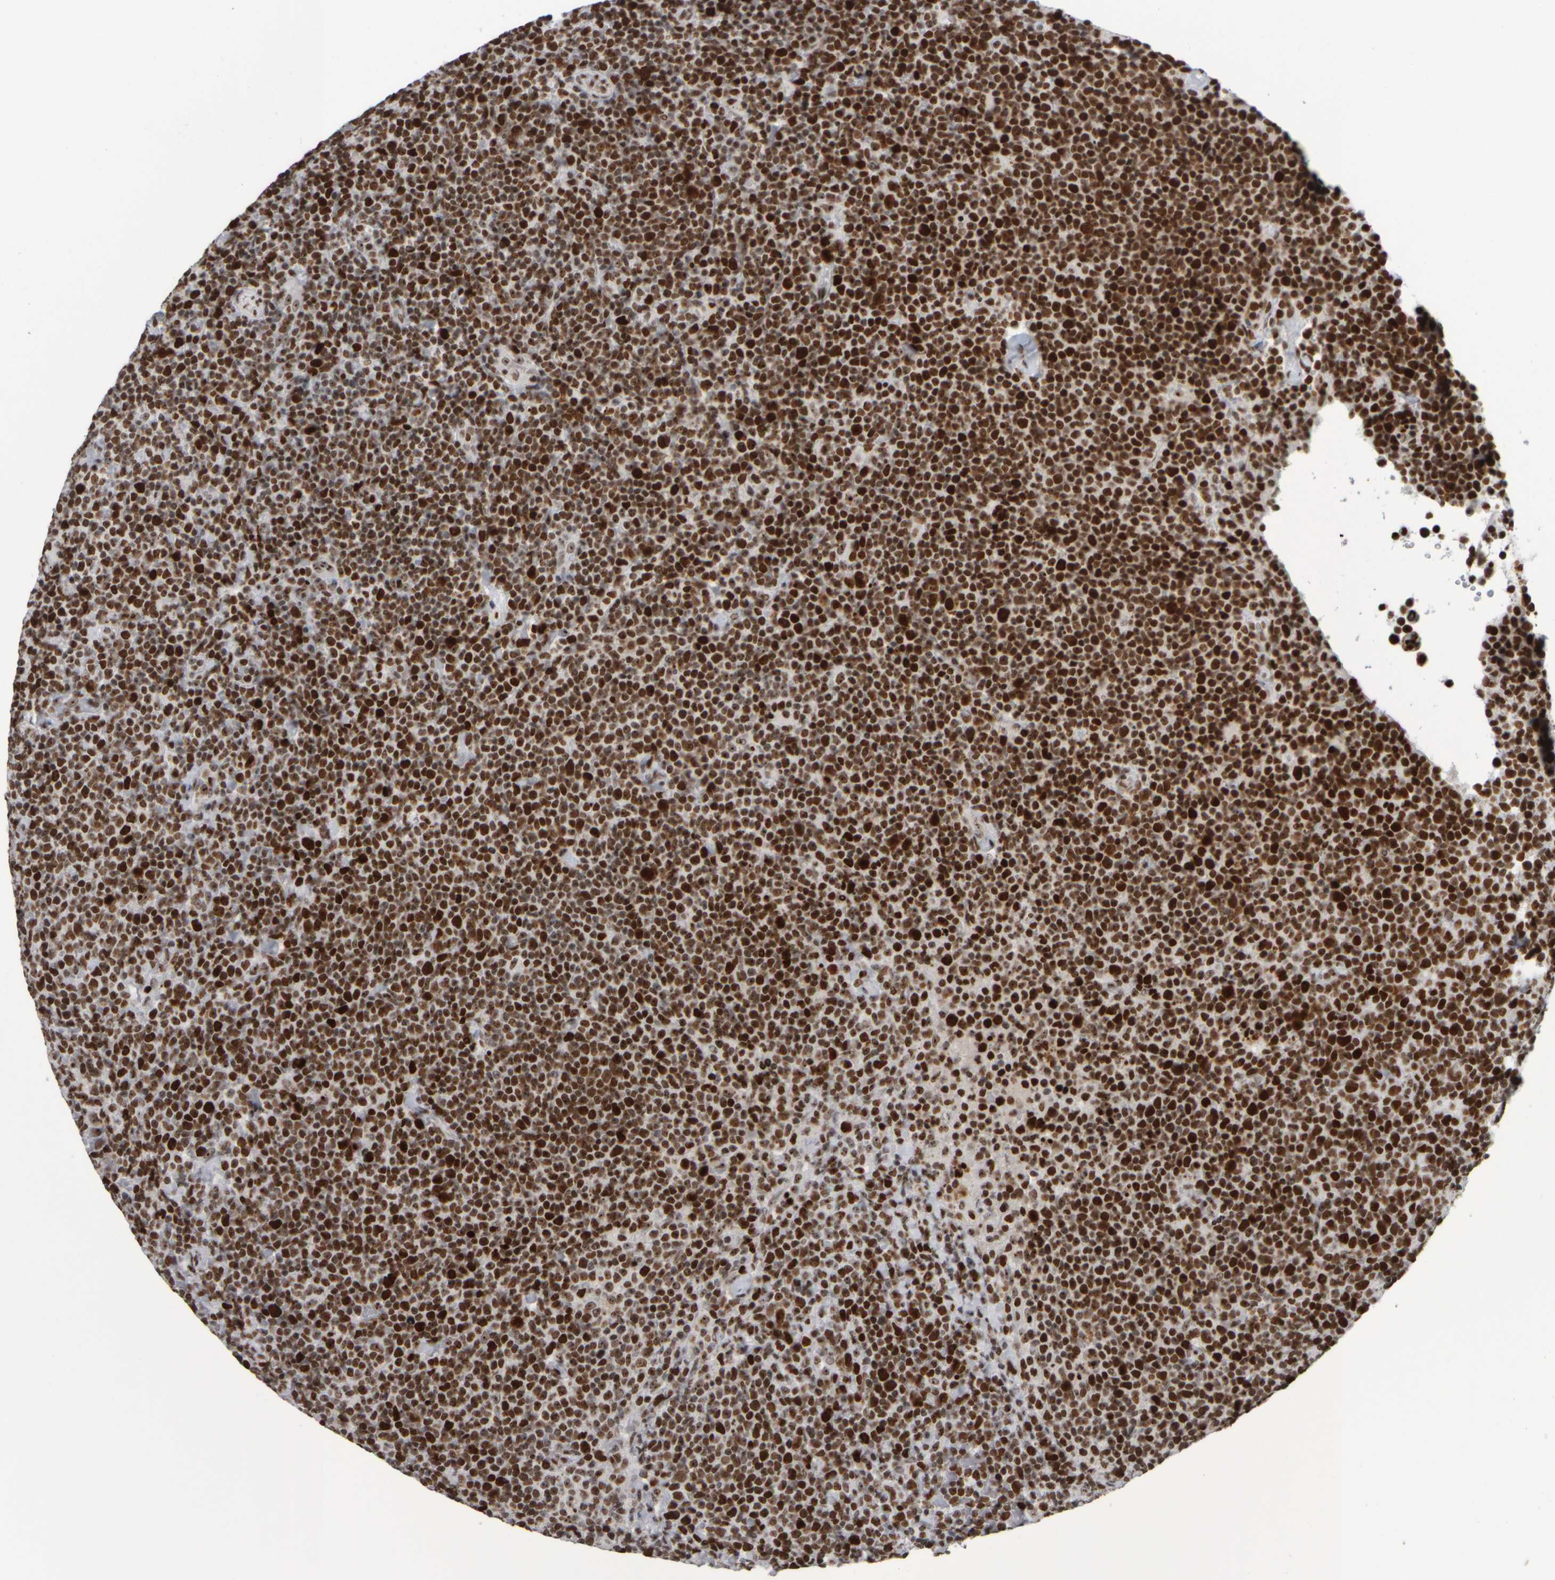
{"staining": {"intensity": "strong", "quantity": ">75%", "location": "nuclear"}, "tissue": "lymphoma", "cell_type": "Tumor cells", "image_type": "cancer", "snomed": [{"axis": "morphology", "description": "Malignant lymphoma, non-Hodgkin's type, High grade"}, {"axis": "topography", "description": "Lymph node"}], "caption": "Lymphoma stained with a protein marker shows strong staining in tumor cells.", "gene": "TOP2B", "patient": {"sex": "male", "age": 61}}